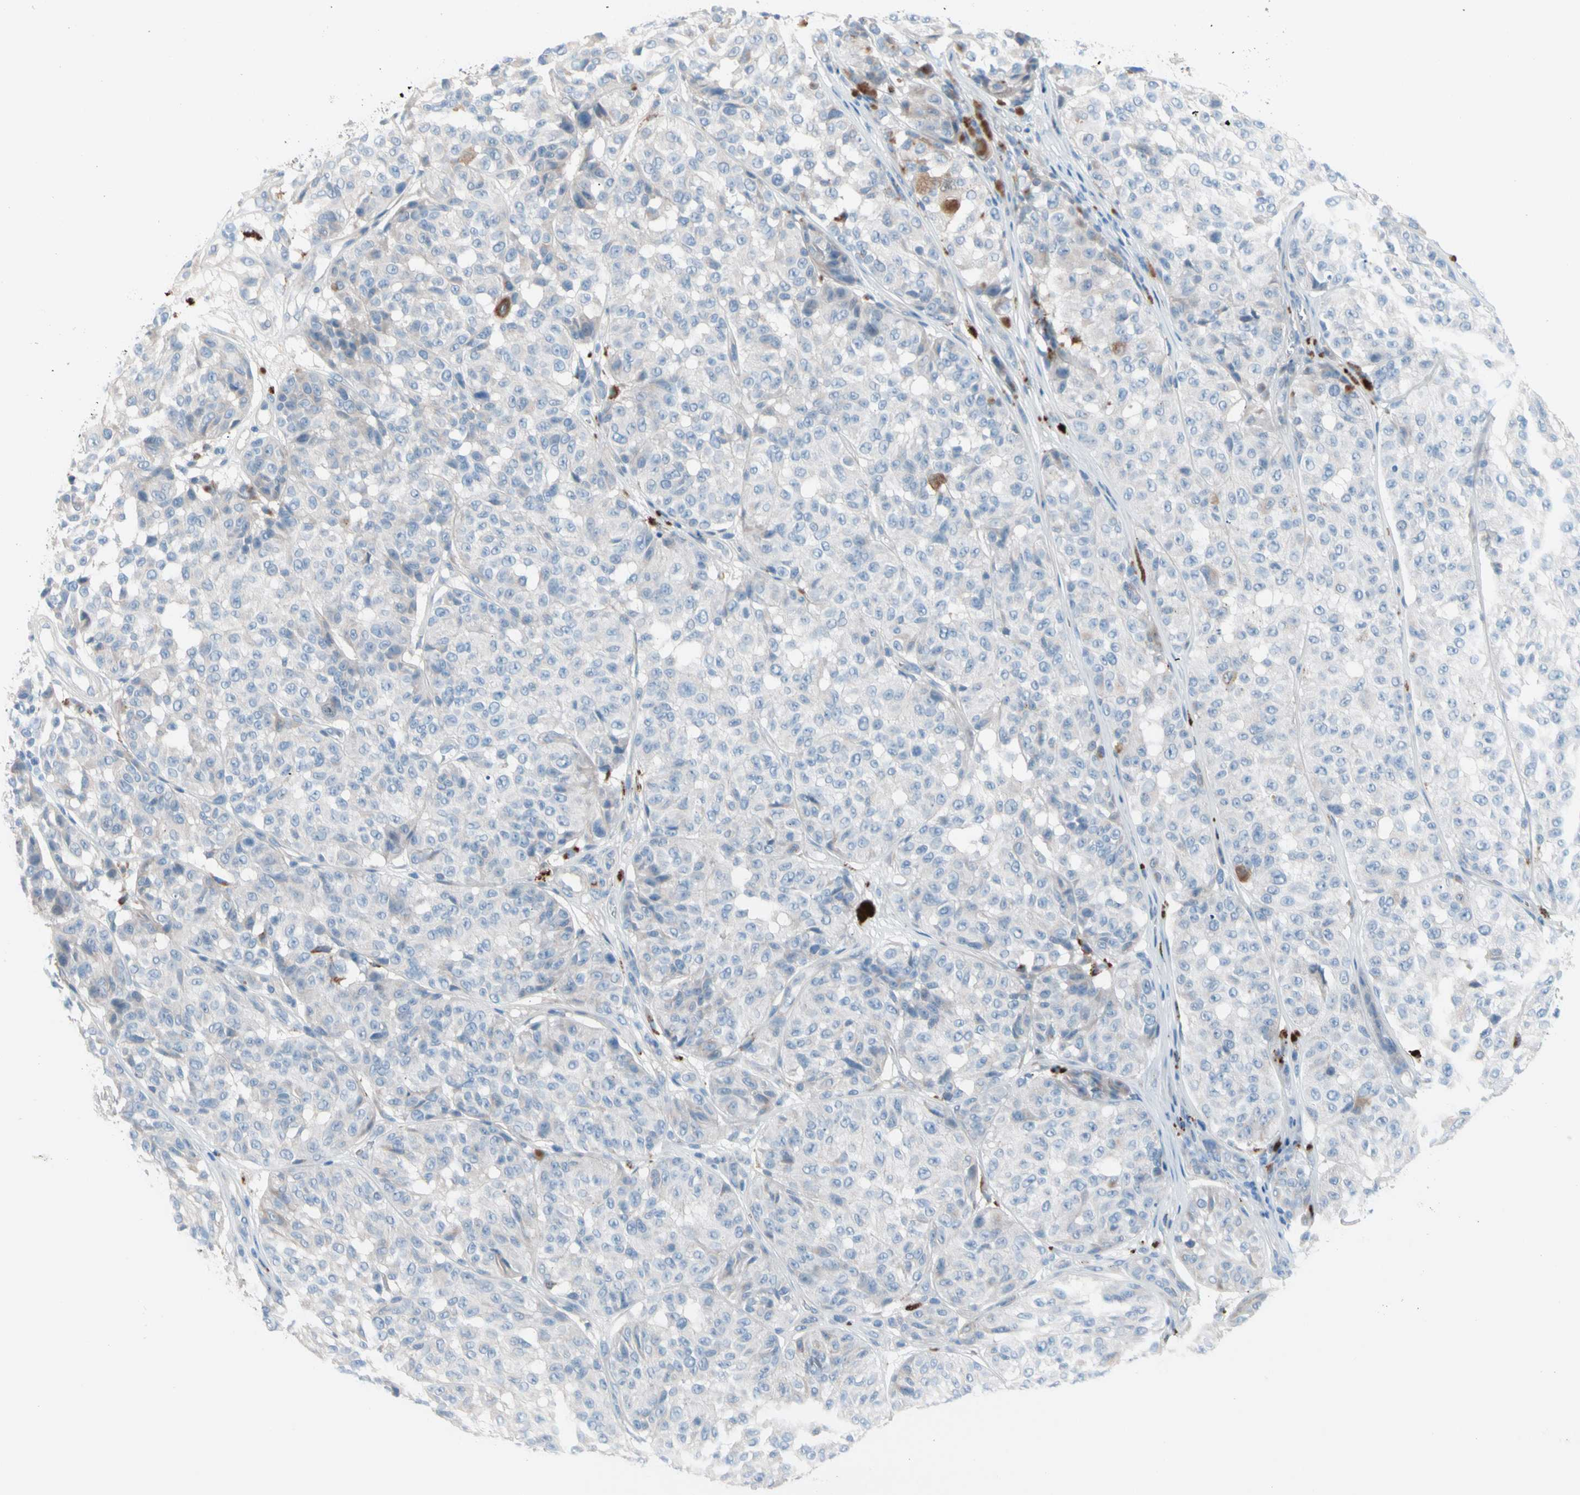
{"staining": {"intensity": "weak", "quantity": "<25%", "location": "cytoplasmic/membranous"}, "tissue": "melanoma", "cell_type": "Tumor cells", "image_type": "cancer", "snomed": [{"axis": "morphology", "description": "Malignant melanoma, NOS"}, {"axis": "topography", "description": "Skin"}], "caption": "High magnification brightfield microscopy of malignant melanoma stained with DAB (3,3'-diaminobenzidine) (brown) and counterstained with hematoxylin (blue): tumor cells show no significant expression.", "gene": "CASQ1", "patient": {"sex": "female", "age": 46}}